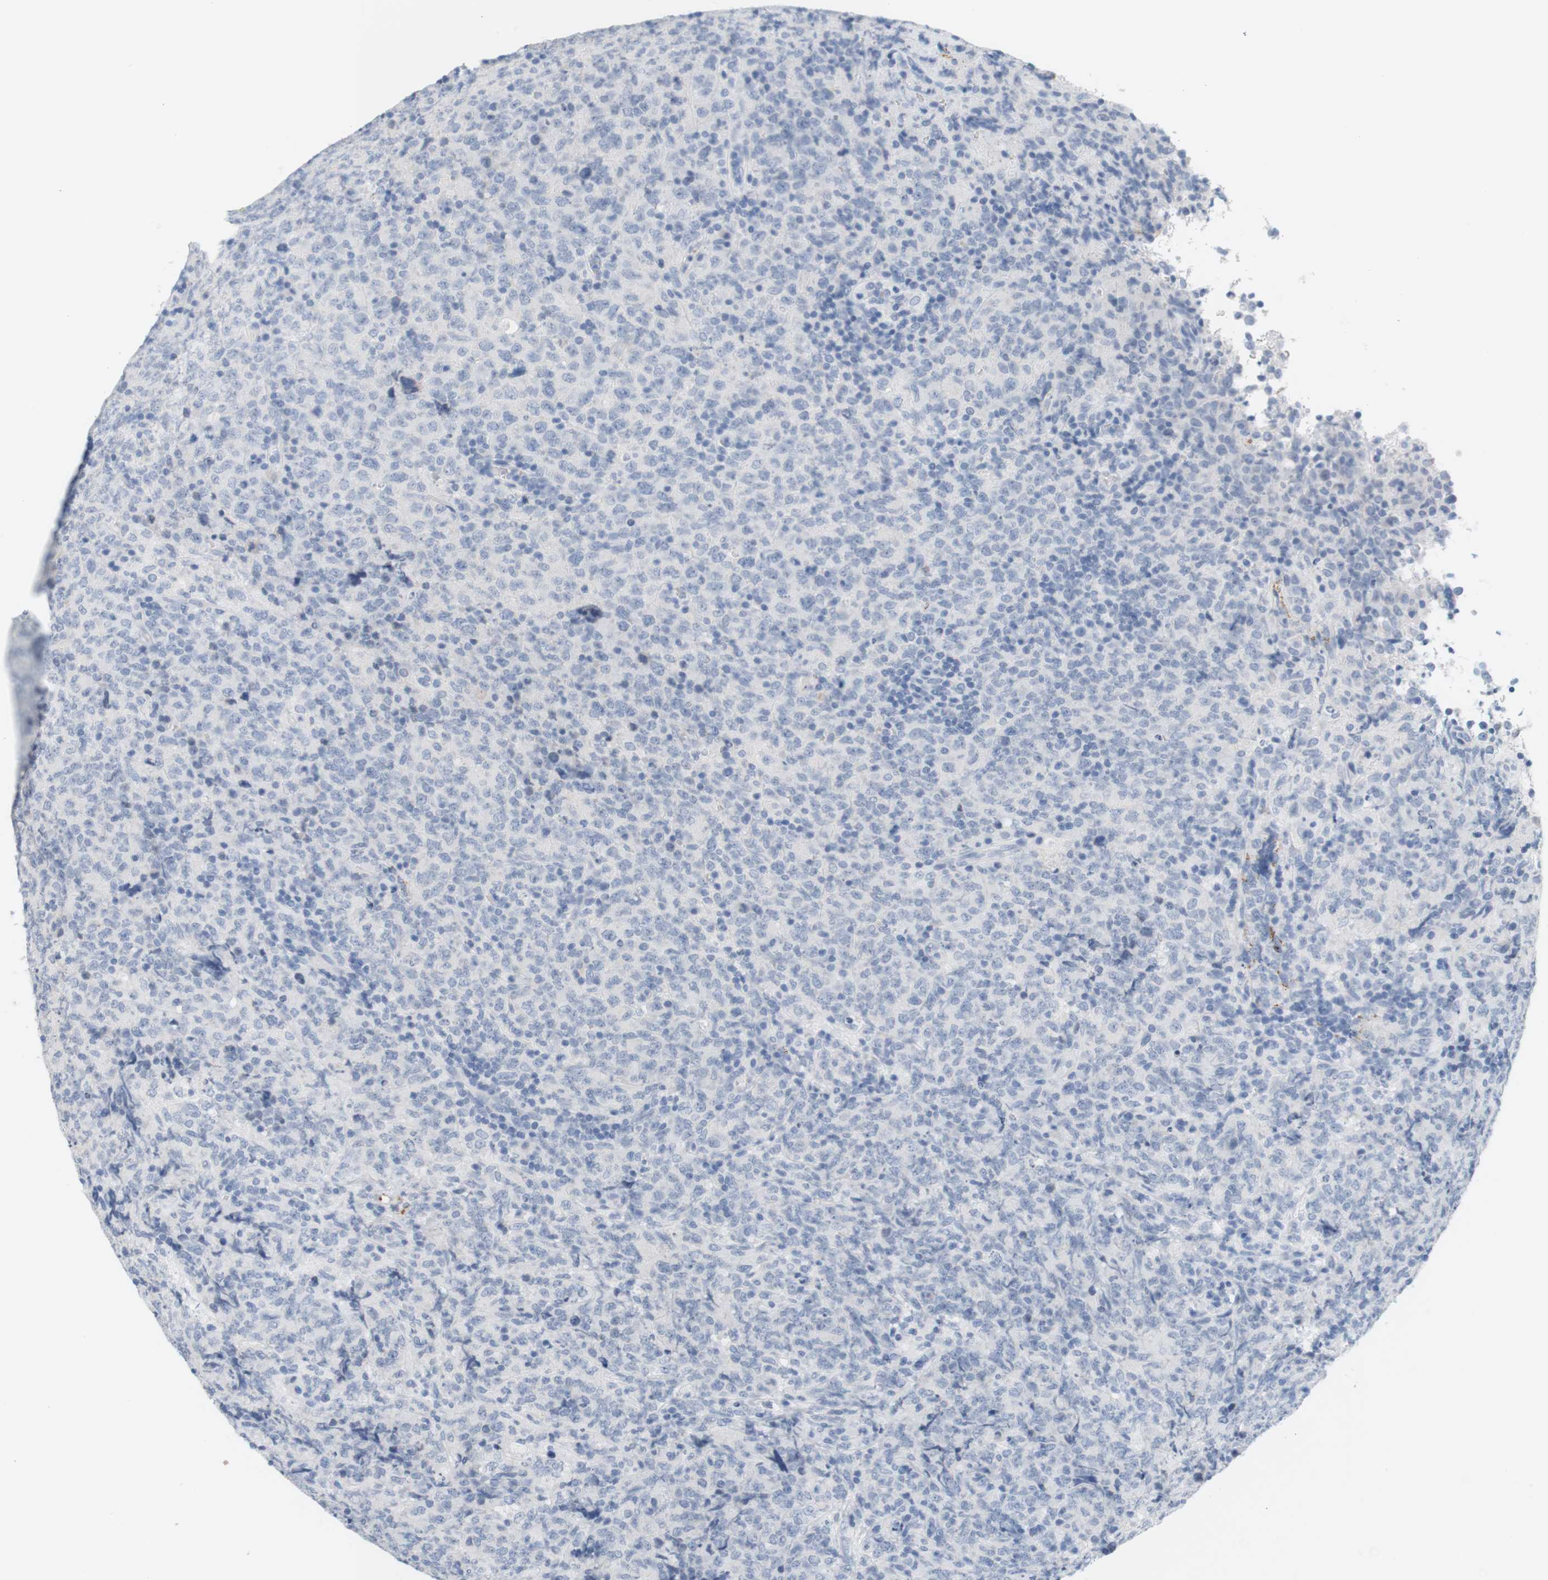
{"staining": {"intensity": "negative", "quantity": "none", "location": "none"}, "tissue": "lymphoma", "cell_type": "Tumor cells", "image_type": "cancer", "snomed": [{"axis": "morphology", "description": "Malignant lymphoma, non-Hodgkin's type, High grade"}, {"axis": "topography", "description": "Tonsil"}], "caption": "An immunohistochemistry histopathology image of lymphoma is shown. There is no staining in tumor cells of lymphoma.", "gene": "OPRM1", "patient": {"sex": "female", "age": 36}}